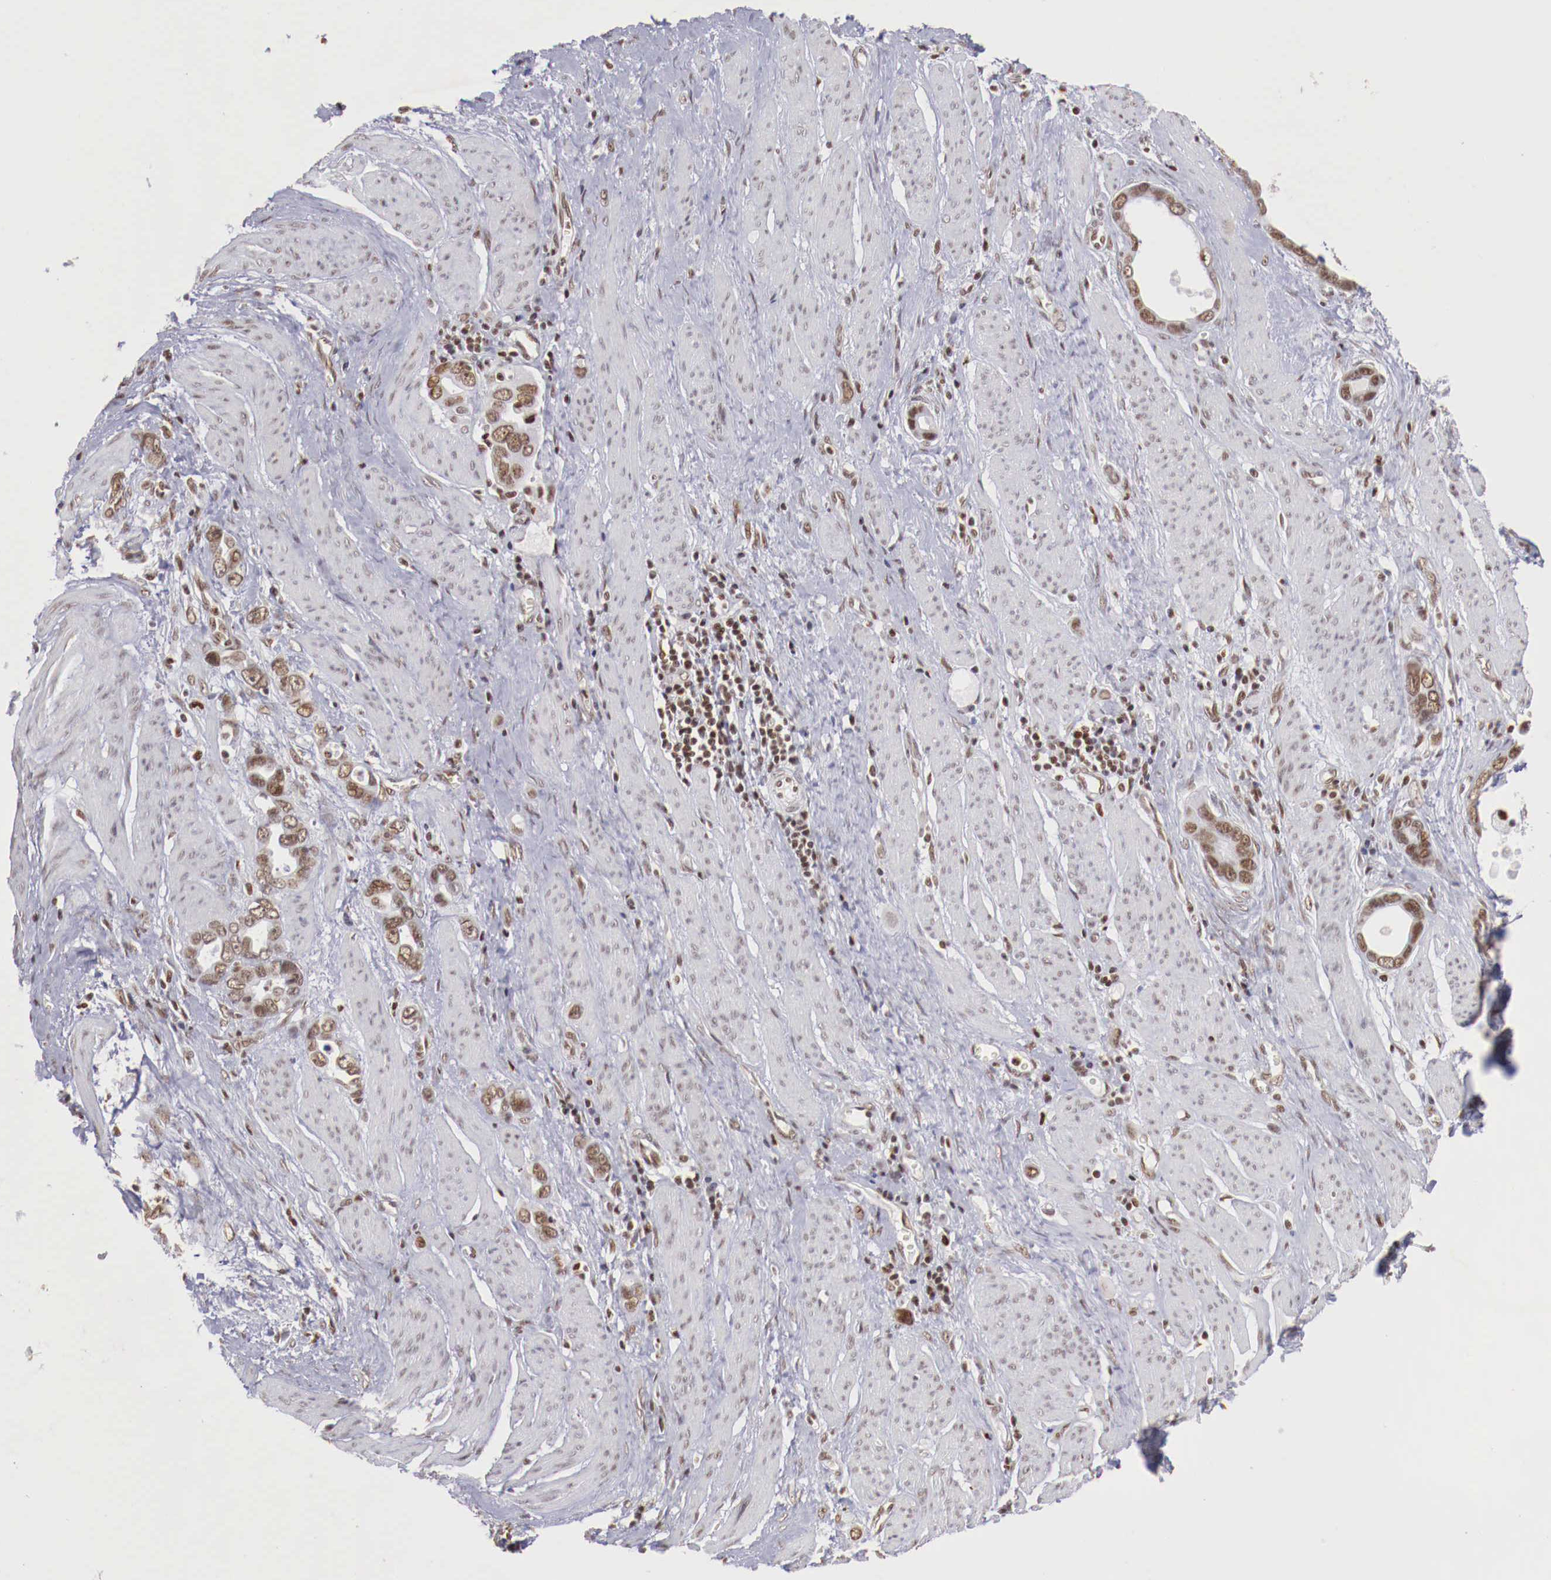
{"staining": {"intensity": "moderate", "quantity": ">75%", "location": "nuclear"}, "tissue": "stomach cancer", "cell_type": "Tumor cells", "image_type": "cancer", "snomed": [{"axis": "morphology", "description": "Adenocarcinoma, NOS"}, {"axis": "topography", "description": "Stomach"}], "caption": "IHC micrograph of neoplastic tissue: stomach cancer (adenocarcinoma) stained using immunohistochemistry exhibits medium levels of moderate protein expression localized specifically in the nuclear of tumor cells, appearing as a nuclear brown color.", "gene": "MAX", "patient": {"sex": "male", "age": 78}}